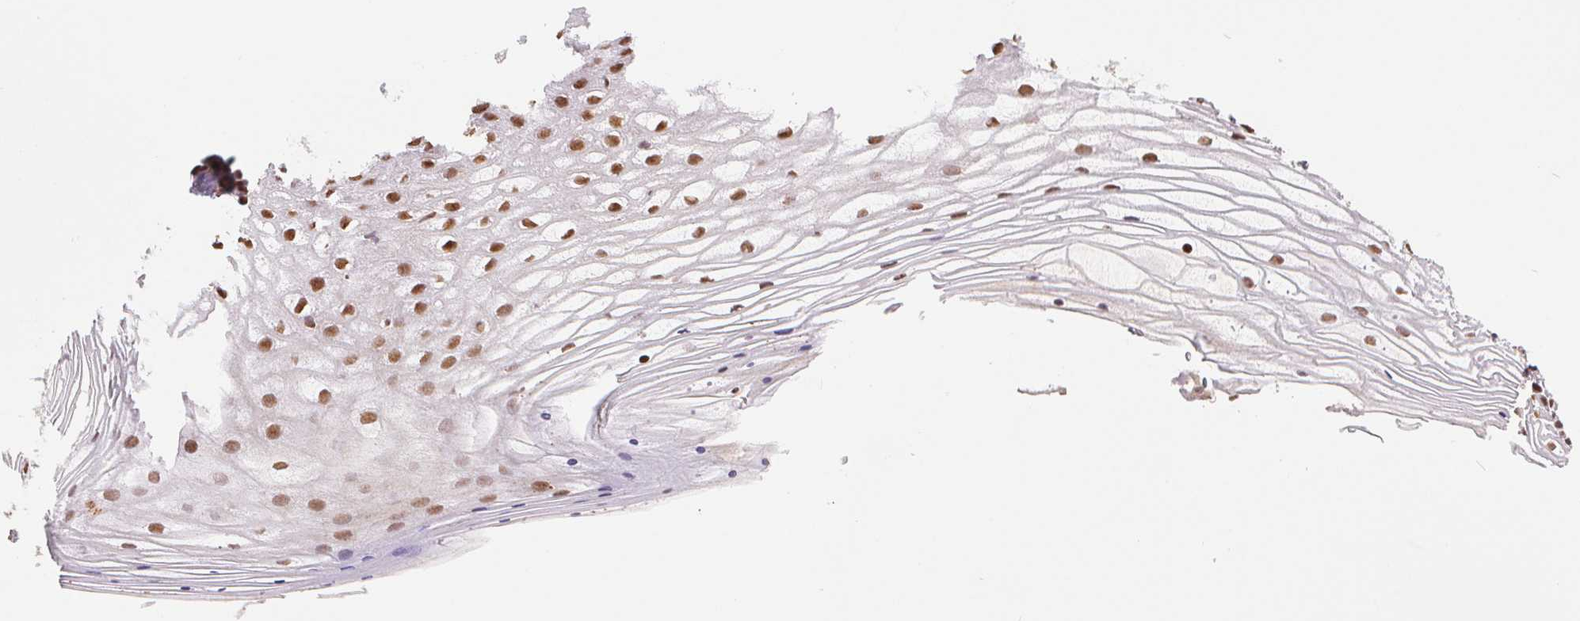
{"staining": {"intensity": "moderate", "quantity": ">75%", "location": "nuclear"}, "tissue": "vagina", "cell_type": "Squamous epithelial cells", "image_type": "normal", "snomed": [{"axis": "morphology", "description": "Normal tissue, NOS"}, {"axis": "topography", "description": "Vagina"}], "caption": "Protein expression analysis of unremarkable vagina demonstrates moderate nuclear staining in about >75% of squamous epithelial cells.", "gene": "SREK1", "patient": {"sex": "female", "age": 42}}